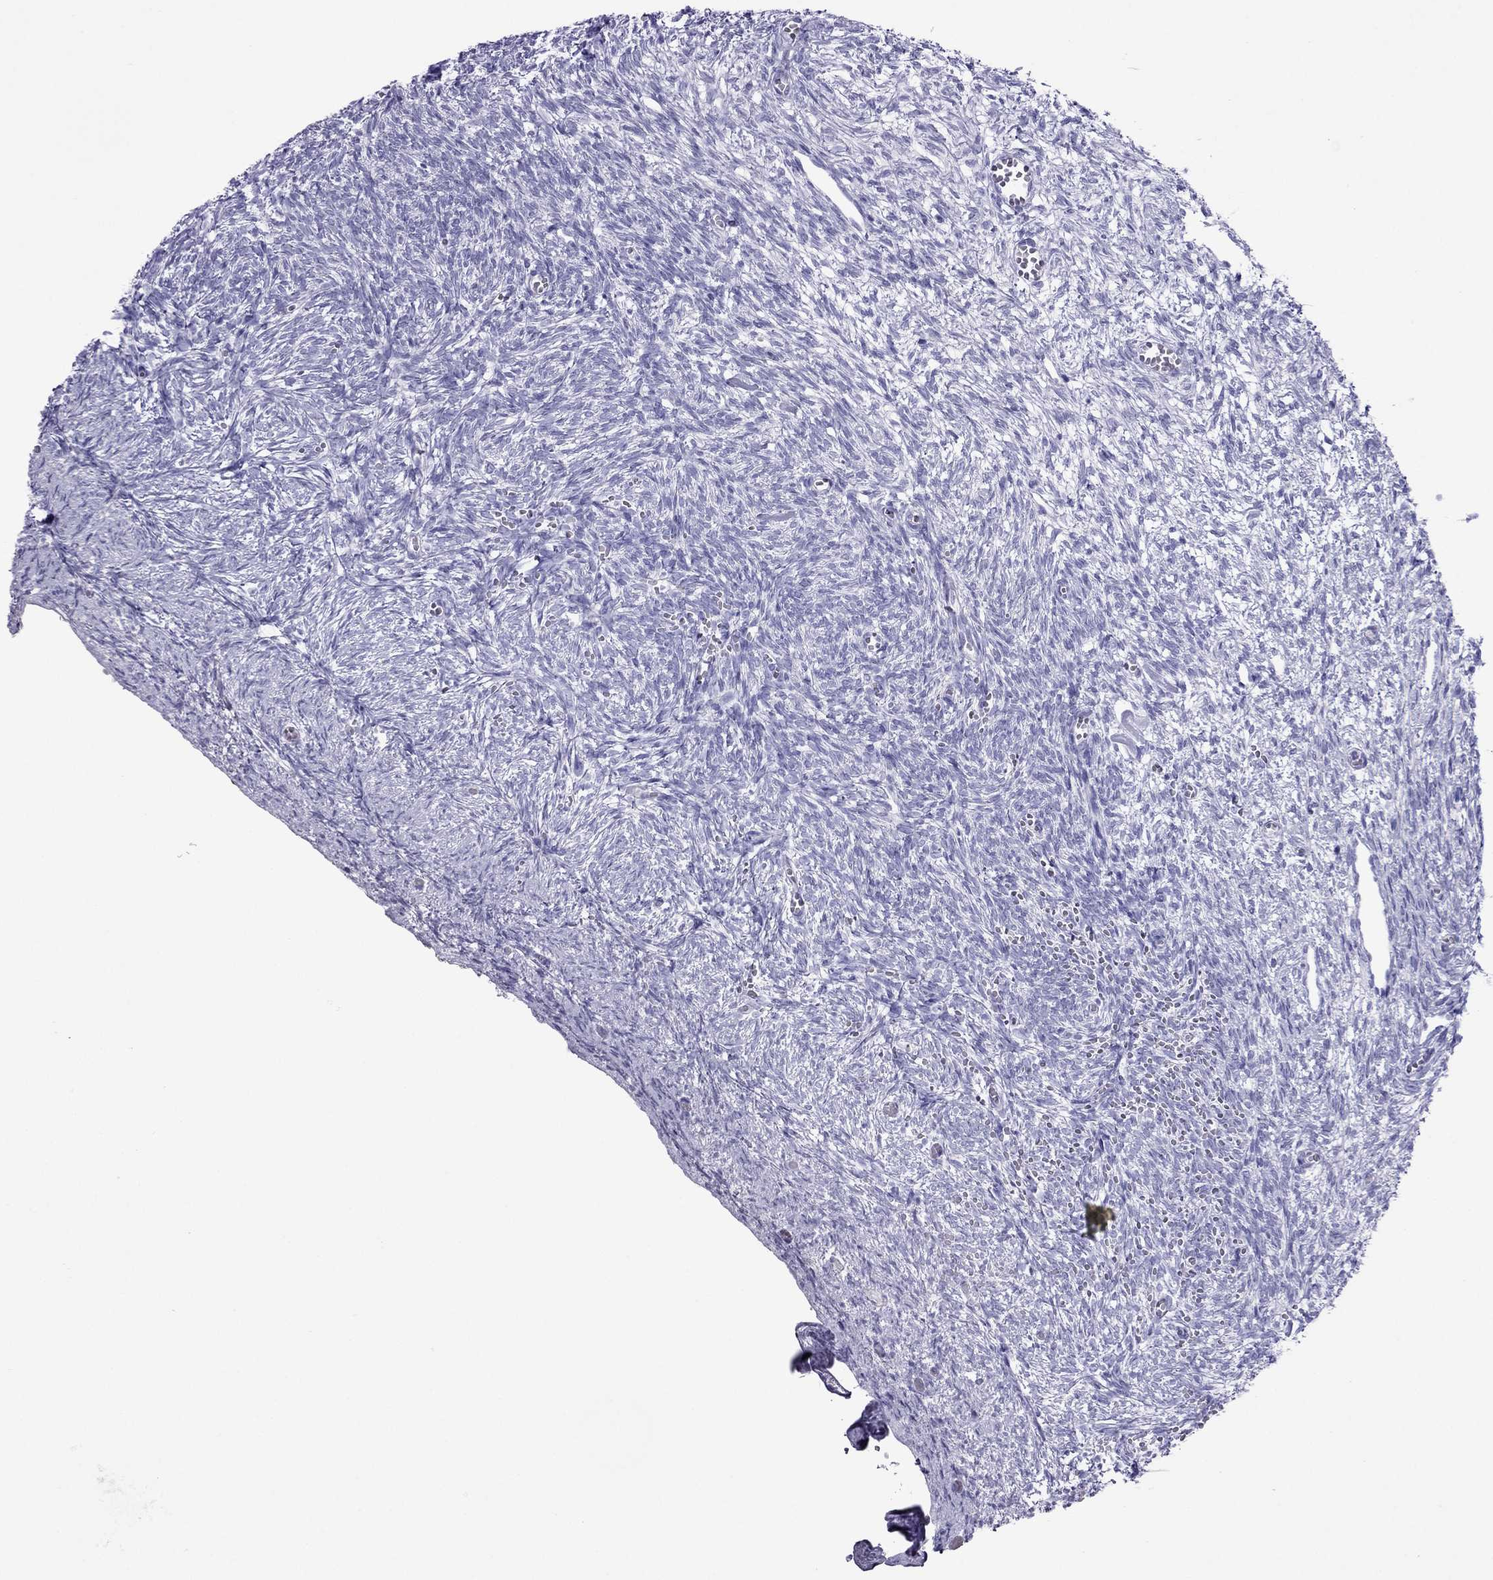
{"staining": {"intensity": "negative", "quantity": "none", "location": "none"}, "tissue": "ovary", "cell_type": "Follicle cells", "image_type": "normal", "snomed": [{"axis": "morphology", "description": "Normal tissue, NOS"}, {"axis": "topography", "description": "Ovary"}], "caption": "Follicle cells show no significant positivity in normal ovary. (DAB immunohistochemistry, high magnification).", "gene": "MYL11", "patient": {"sex": "female", "age": 43}}